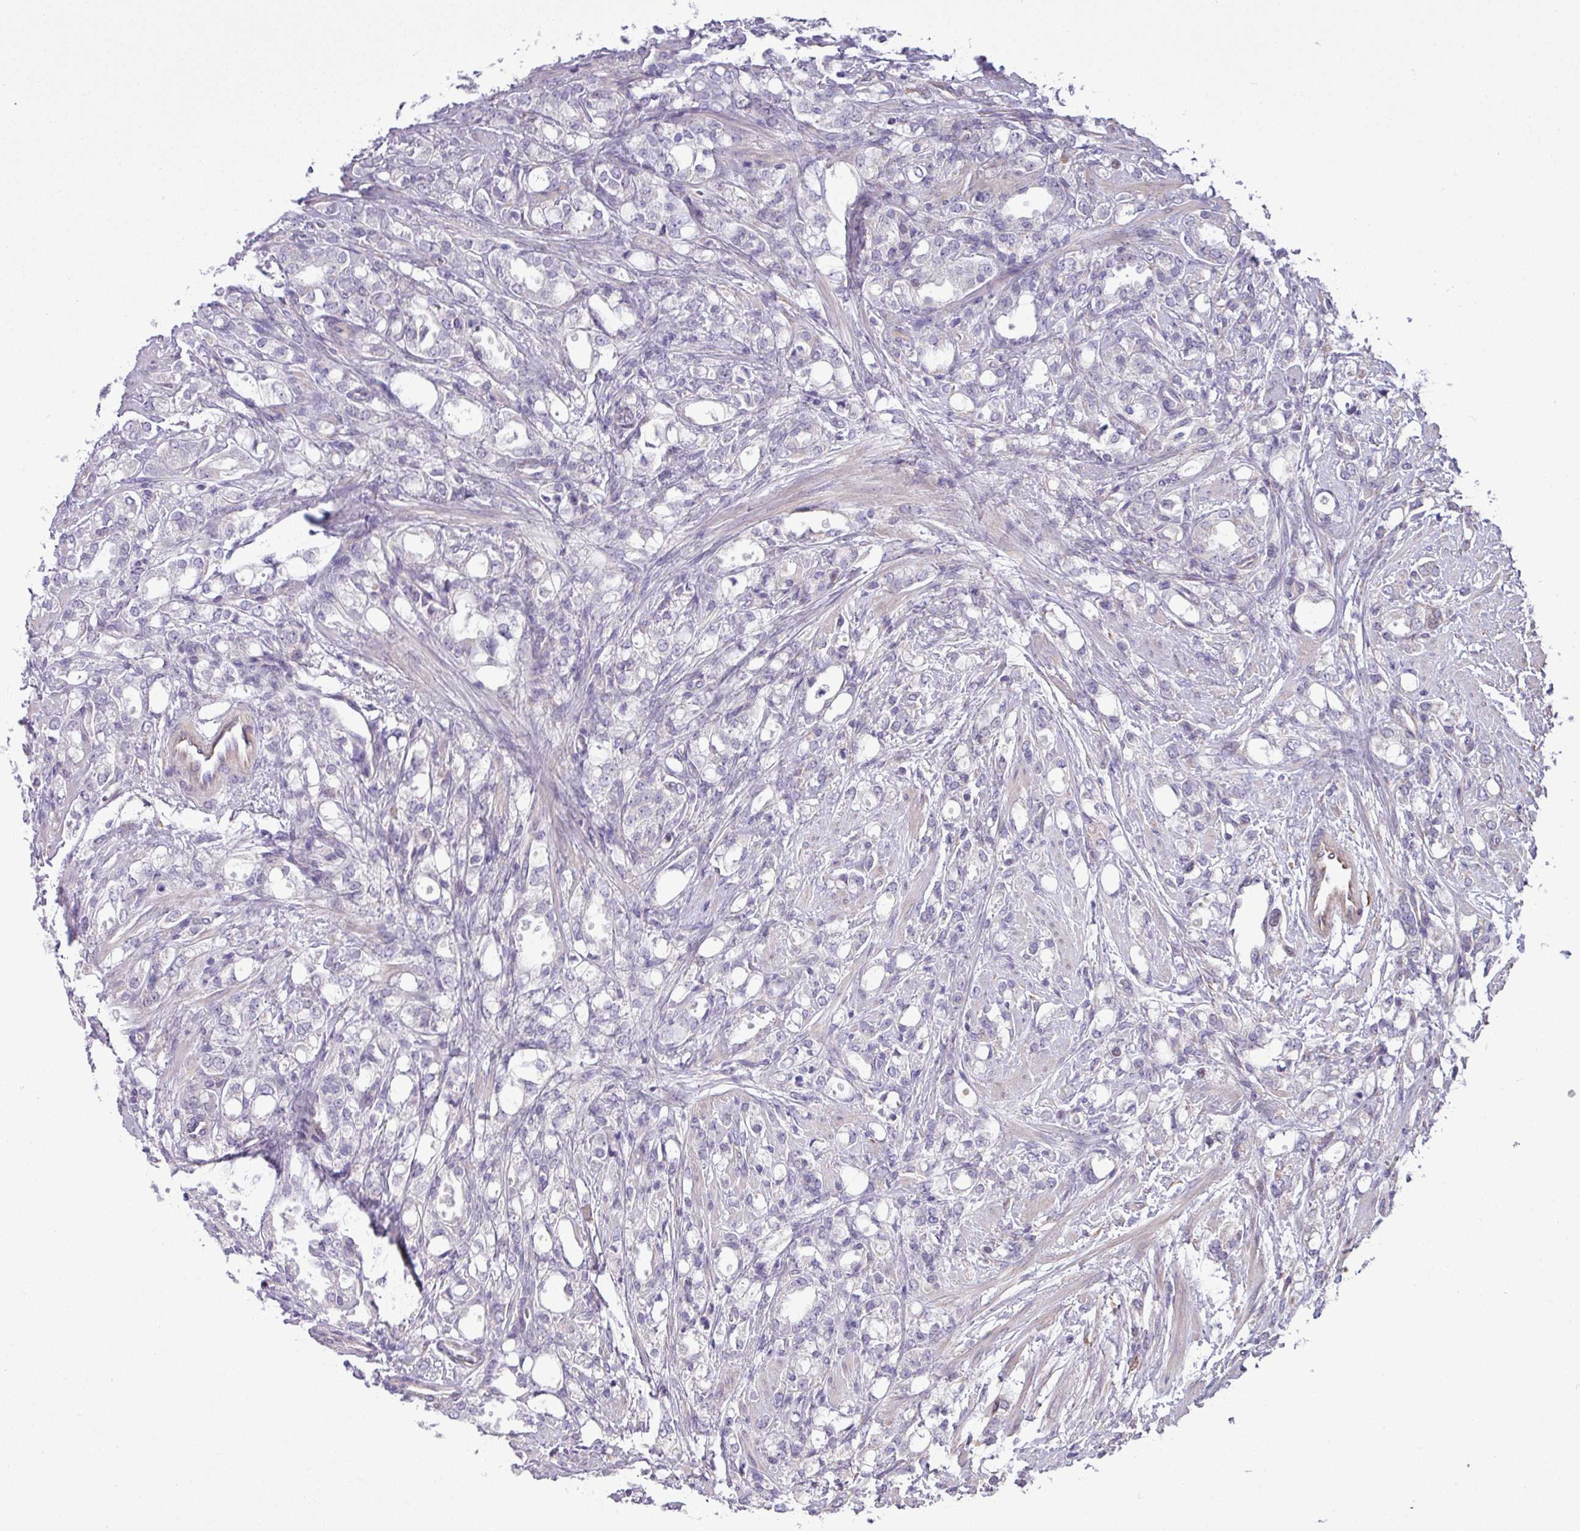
{"staining": {"intensity": "negative", "quantity": "none", "location": "none"}, "tissue": "prostate cancer", "cell_type": "Tumor cells", "image_type": "cancer", "snomed": [{"axis": "morphology", "description": "Adenocarcinoma, High grade"}, {"axis": "topography", "description": "Prostate"}], "caption": "Prostate cancer (high-grade adenocarcinoma) stained for a protein using IHC reveals no staining tumor cells.", "gene": "IRGC", "patient": {"sex": "male", "age": 62}}